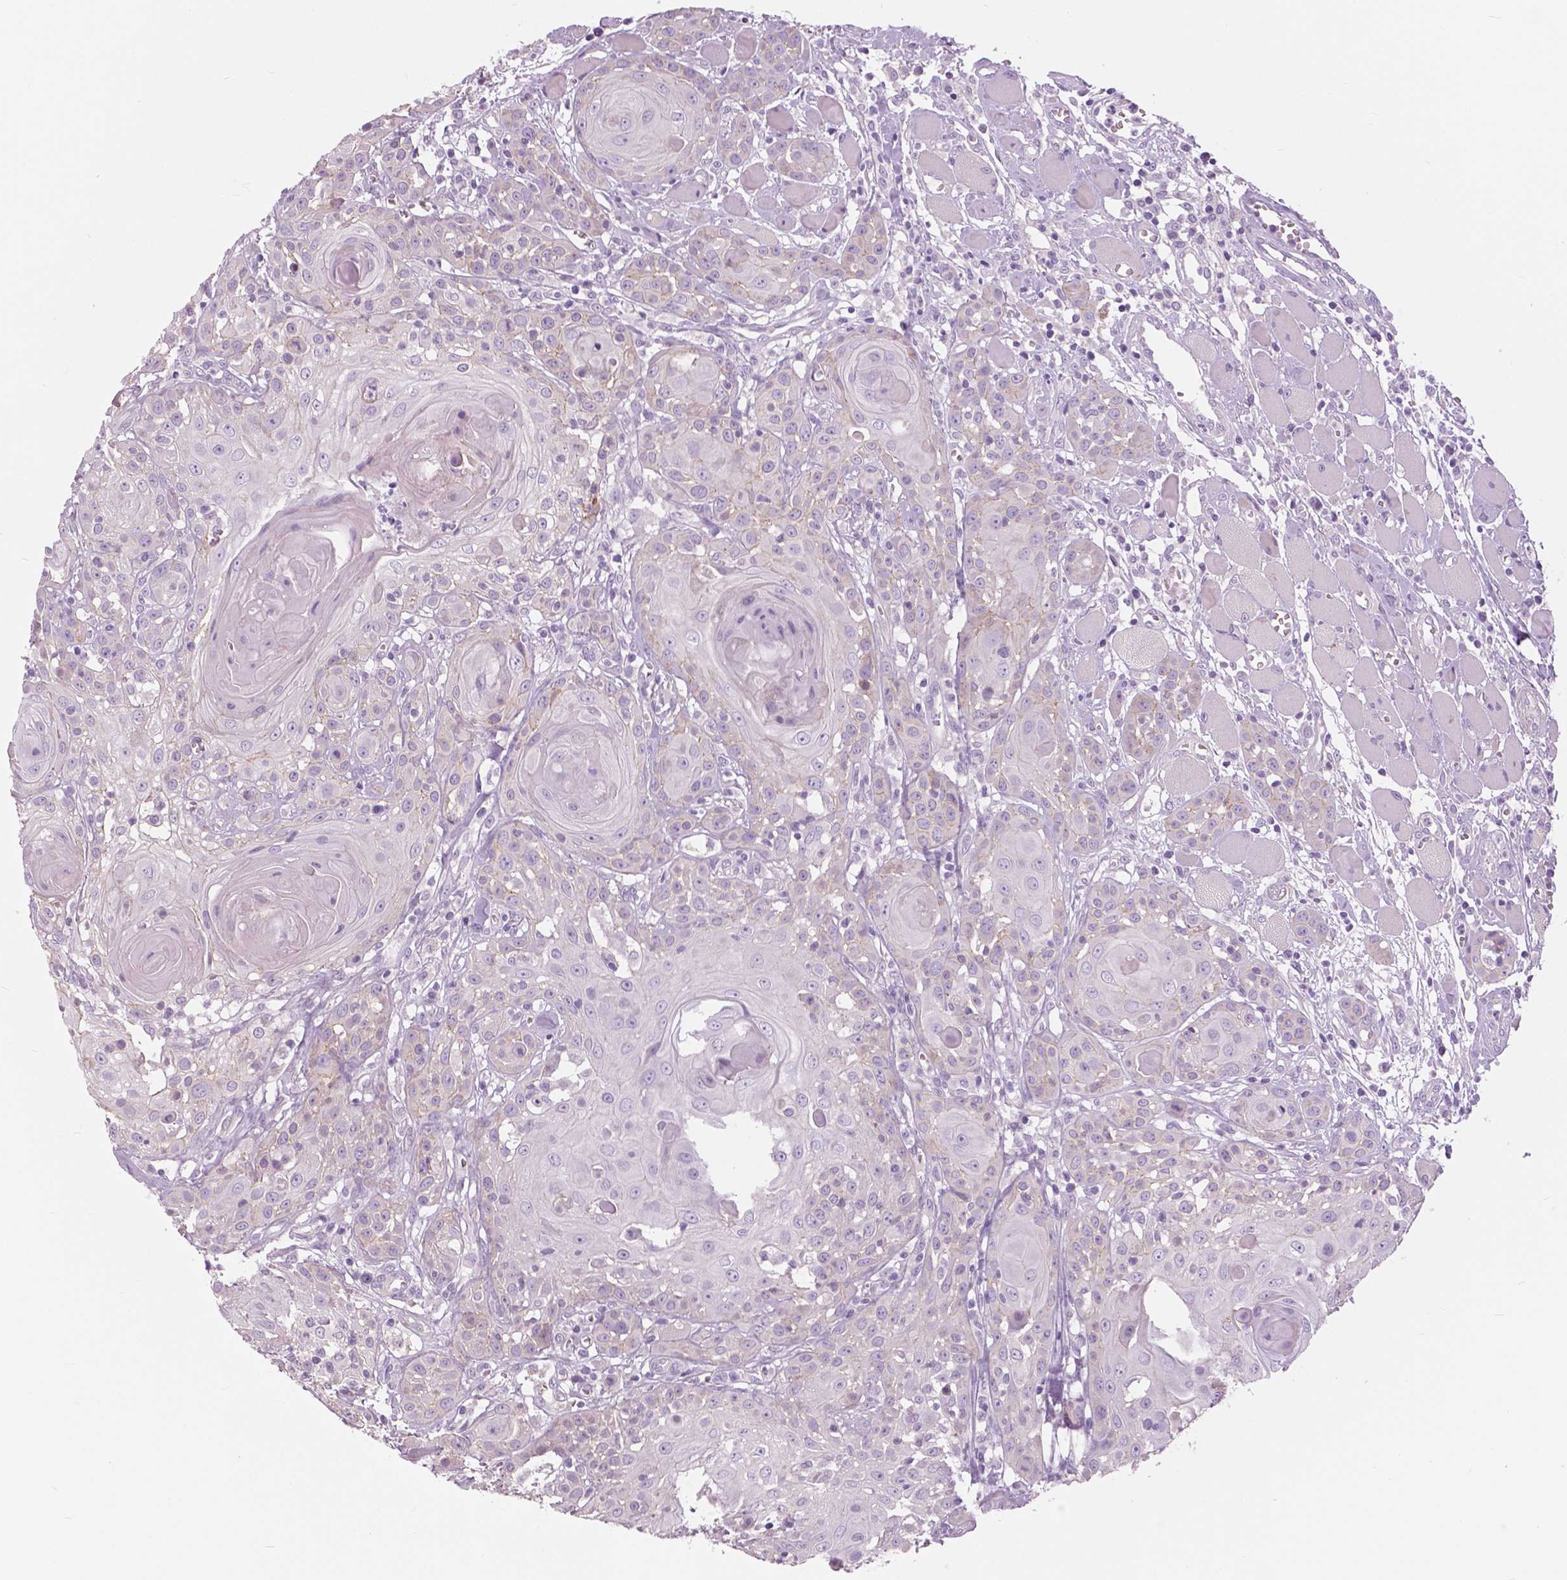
{"staining": {"intensity": "negative", "quantity": "none", "location": "none"}, "tissue": "head and neck cancer", "cell_type": "Tumor cells", "image_type": "cancer", "snomed": [{"axis": "morphology", "description": "Squamous cell carcinoma, NOS"}, {"axis": "topography", "description": "Head-Neck"}], "caption": "Micrograph shows no significant protein expression in tumor cells of head and neck squamous cell carcinoma. (Brightfield microscopy of DAB (3,3'-diaminobenzidine) IHC at high magnification).", "gene": "SERPINI1", "patient": {"sex": "female", "age": 80}}